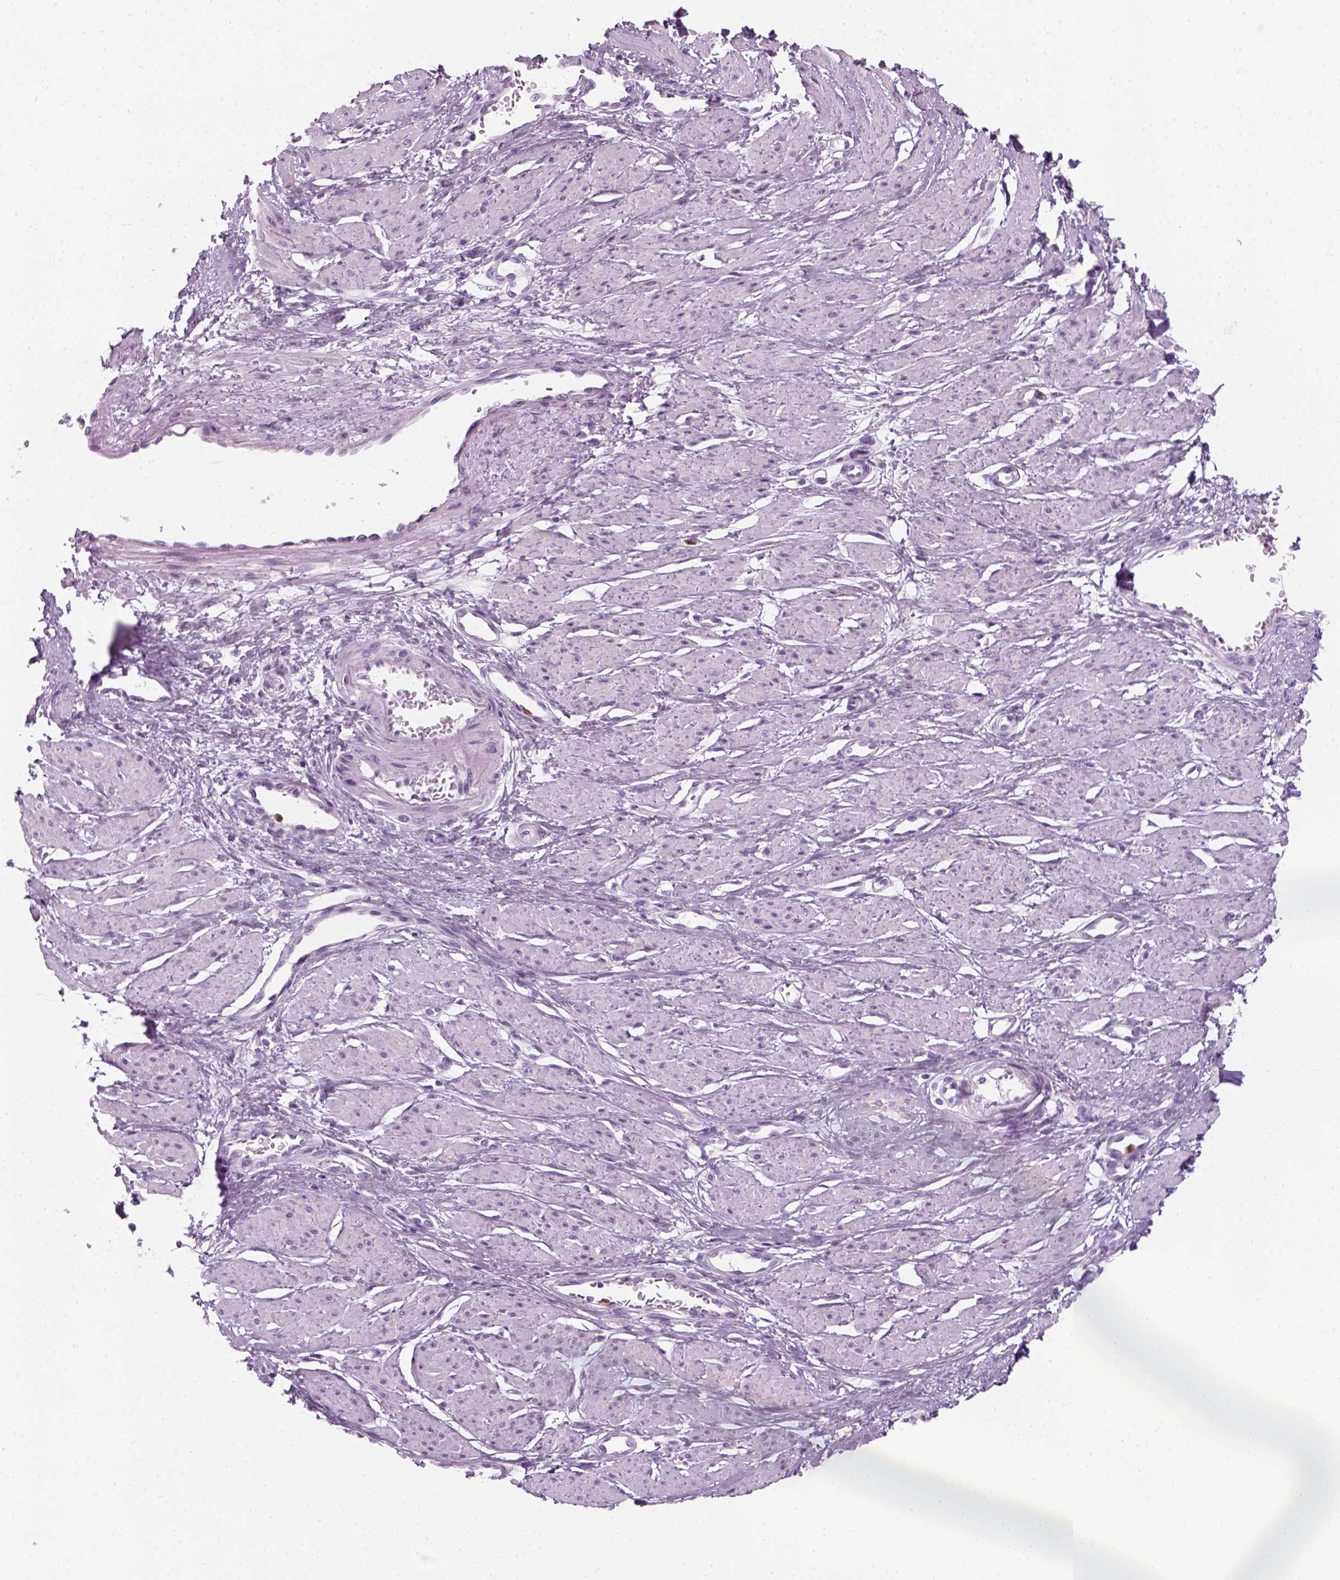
{"staining": {"intensity": "negative", "quantity": "none", "location": "none"}, "tissue": "smooth muscle", "cell_type": "Smooth muscle cells", "image_type": "normal", "snomed": [{"axis": "morphology", "description": "Normal tissue, NOS"}, {"axis": "topography", "description": "Smooth muscle"}, {"axis": "topography", "description": "Uterus"}], "caption": "IHC image of benign human smooth muscle stained for a protein (brown), which displays no positivity in smooth muscle cells.", "gene": "IL4", "patient": {"sex": "female", "age": 39}}